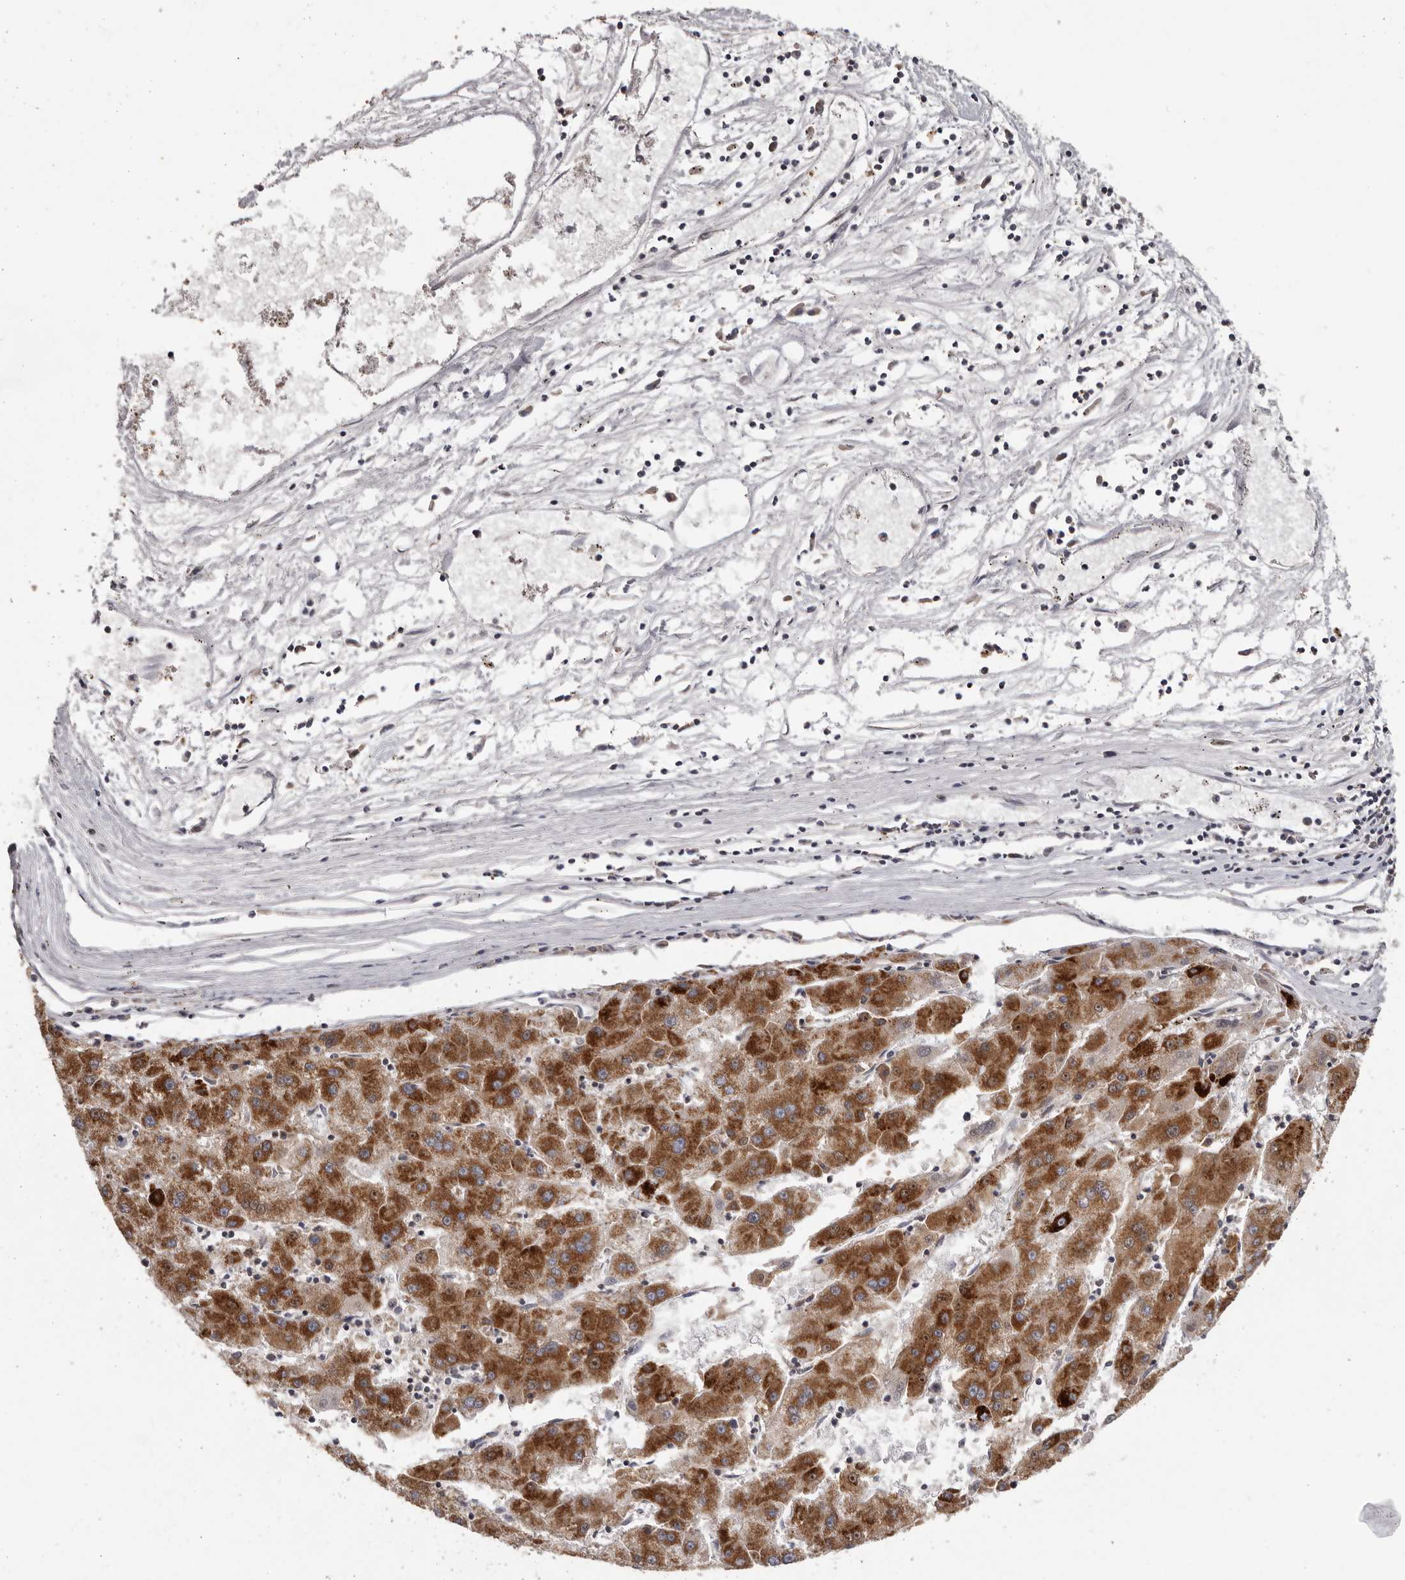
{"staining": {"intensity": "strong", "quantity": ">75%", "location": "cytoplasmic/membranous"}, "tissue": "liver cancer", "cell_type": "Tumor cells", "image_type": "cancer", "snomed": [{"axis": "morphology", "description": "Carcinoma, Hepatocellular, NOS"}, {"axis": "topography", "description": "Liver"}], "caption": "Immunohistochemistry (IHC) histopathology image of neoplastic tissue: human hepatocellular carcinoma (liver) stained using immunohistochemistry (IHC) shows high levels of strong protein expression localized specifically in the cytoplasmic/membranous of tumor cells, appearing as a cytoplasmic/membranous brown color.", "gene": "C17orf99", "patient": {"sex": "male", "age": 72}}